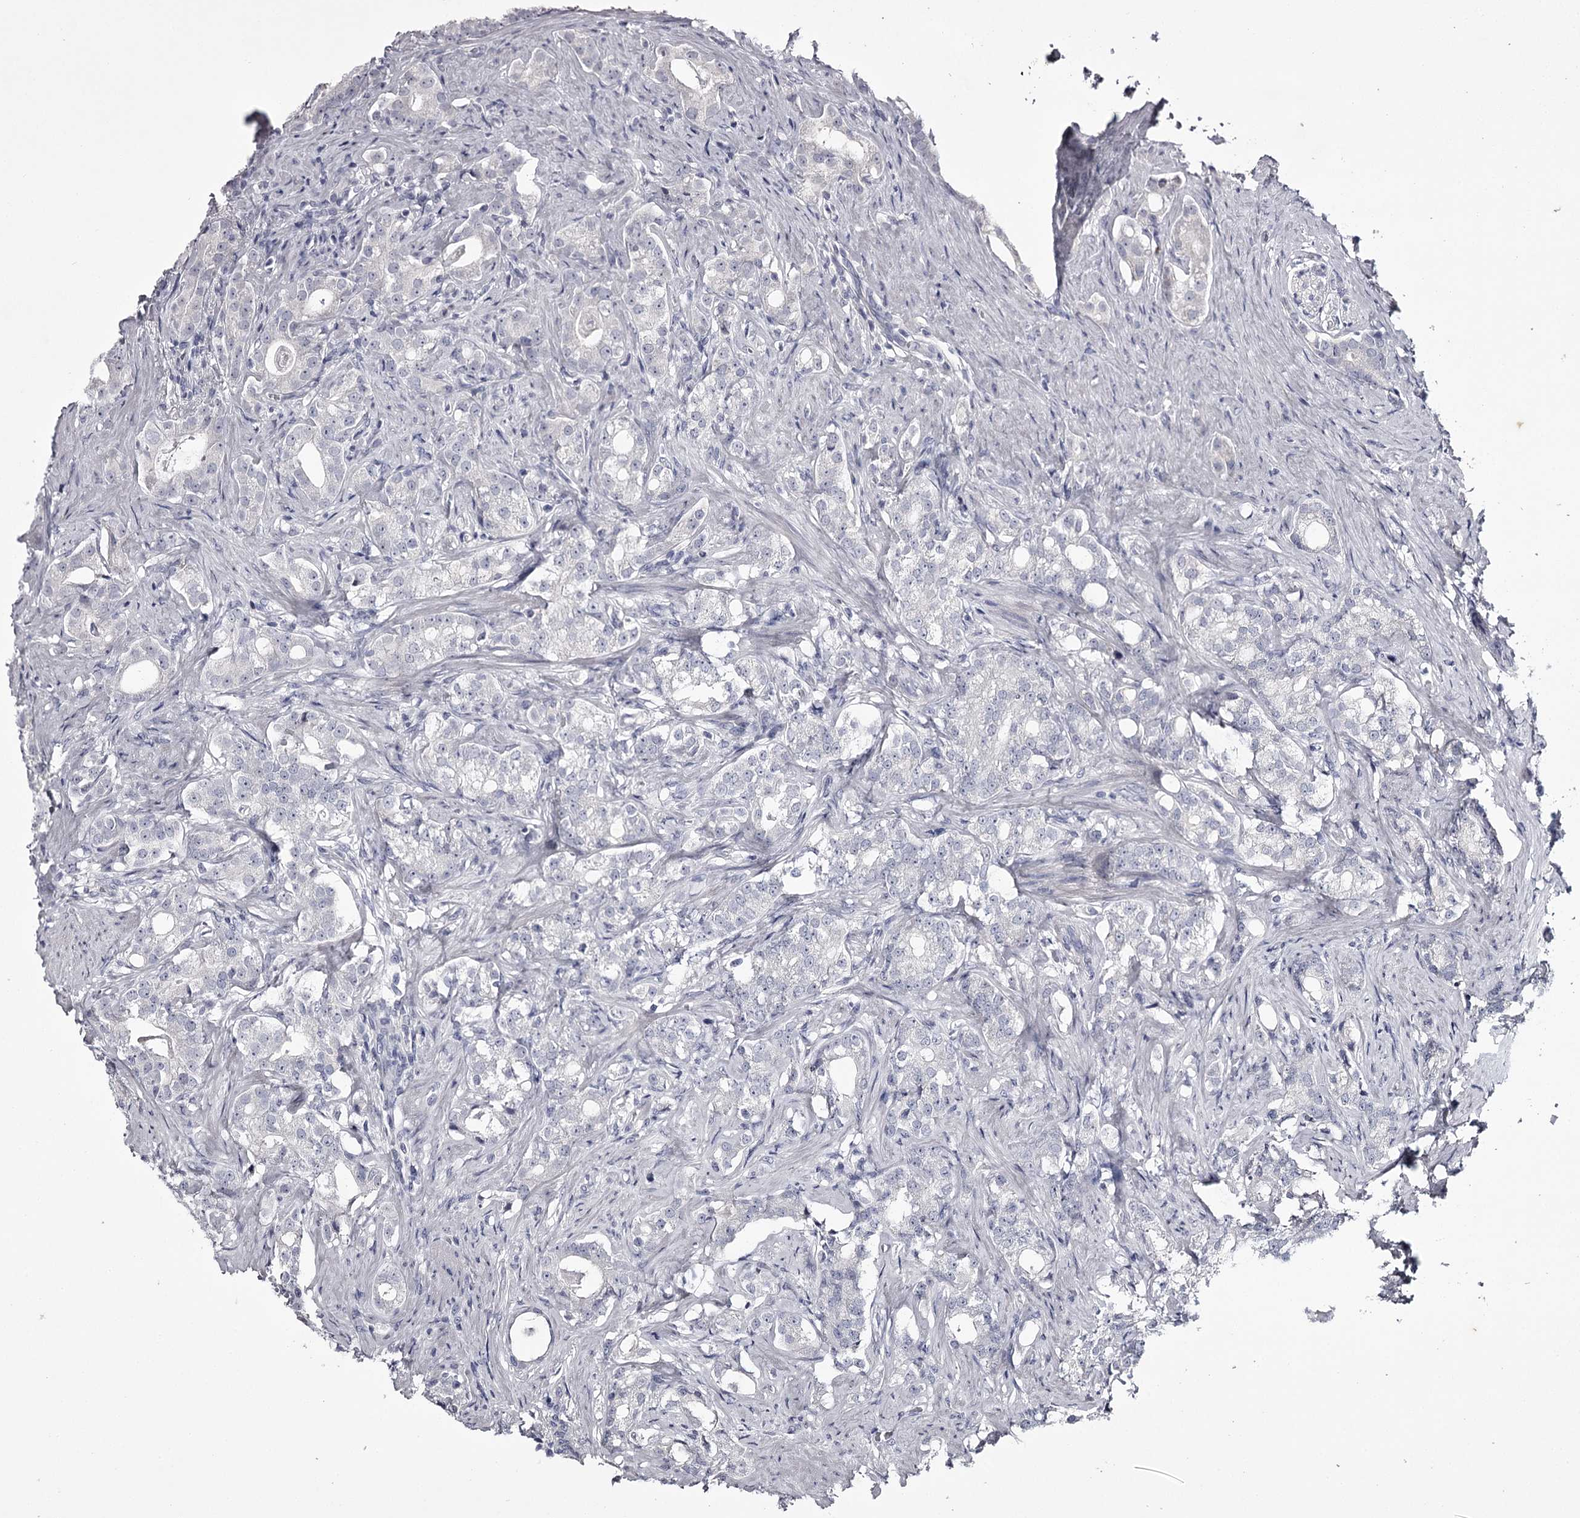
{"staining": {"intensity": "negative", "quantity": "none", "location": "none"}, "tissue": "prostate cancer", "cell_type": "Tumor cells", "image_type": "cancer", "snomed": [{"axis": "morphology", "description": "Adenocarcinoma, Low grade"}, {"axis": "topography", "description": "Prostate"}], "caption": "An image of prostate low-grade adenocarcinoma stained for a protein exhibits no brown staining in tumor cells. The staining is performed using DAB brown chromogen with nuclei counter-stained in using hematoxylin.", "gene": "PRM2", "patient": {"sex": "male", "age": 71}}